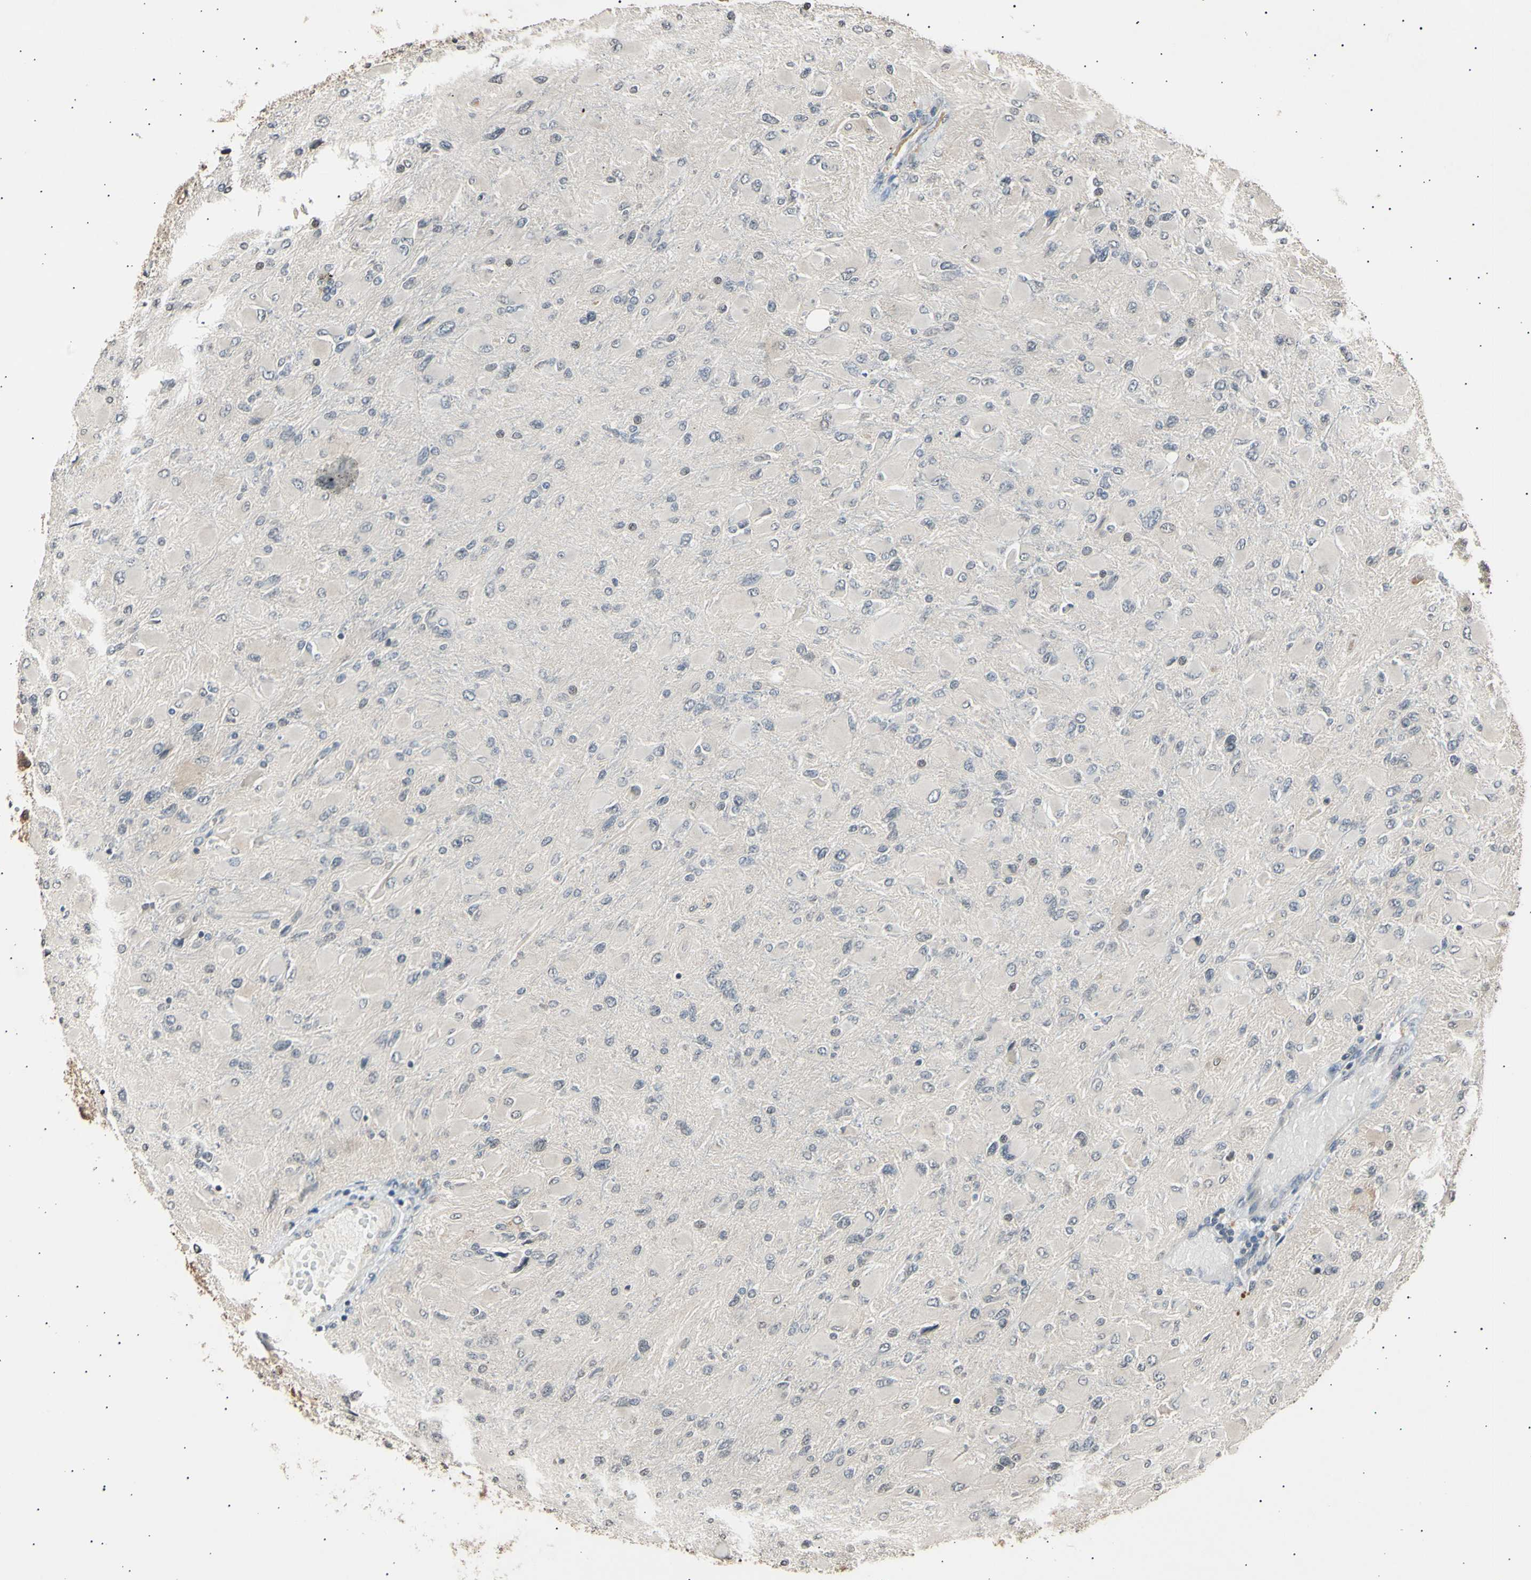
{"staining": {"intensity": "negative", "quantity": "none", "location": "none"}, "tissue": "glioma", "cell_type": "Tumor cells", "image_type": "cancer", "snomed": [{"axis": "morphology", "description": "Glioma, malignant, High grade"}, {"axis": "topography", "description": "Cerebral cortex"}], "caption": "There is no significant positivity in tumor cells of malignant glioma (high-grade).", "gene": "AK1", "patient": {"sex": "female", "age": 36}}